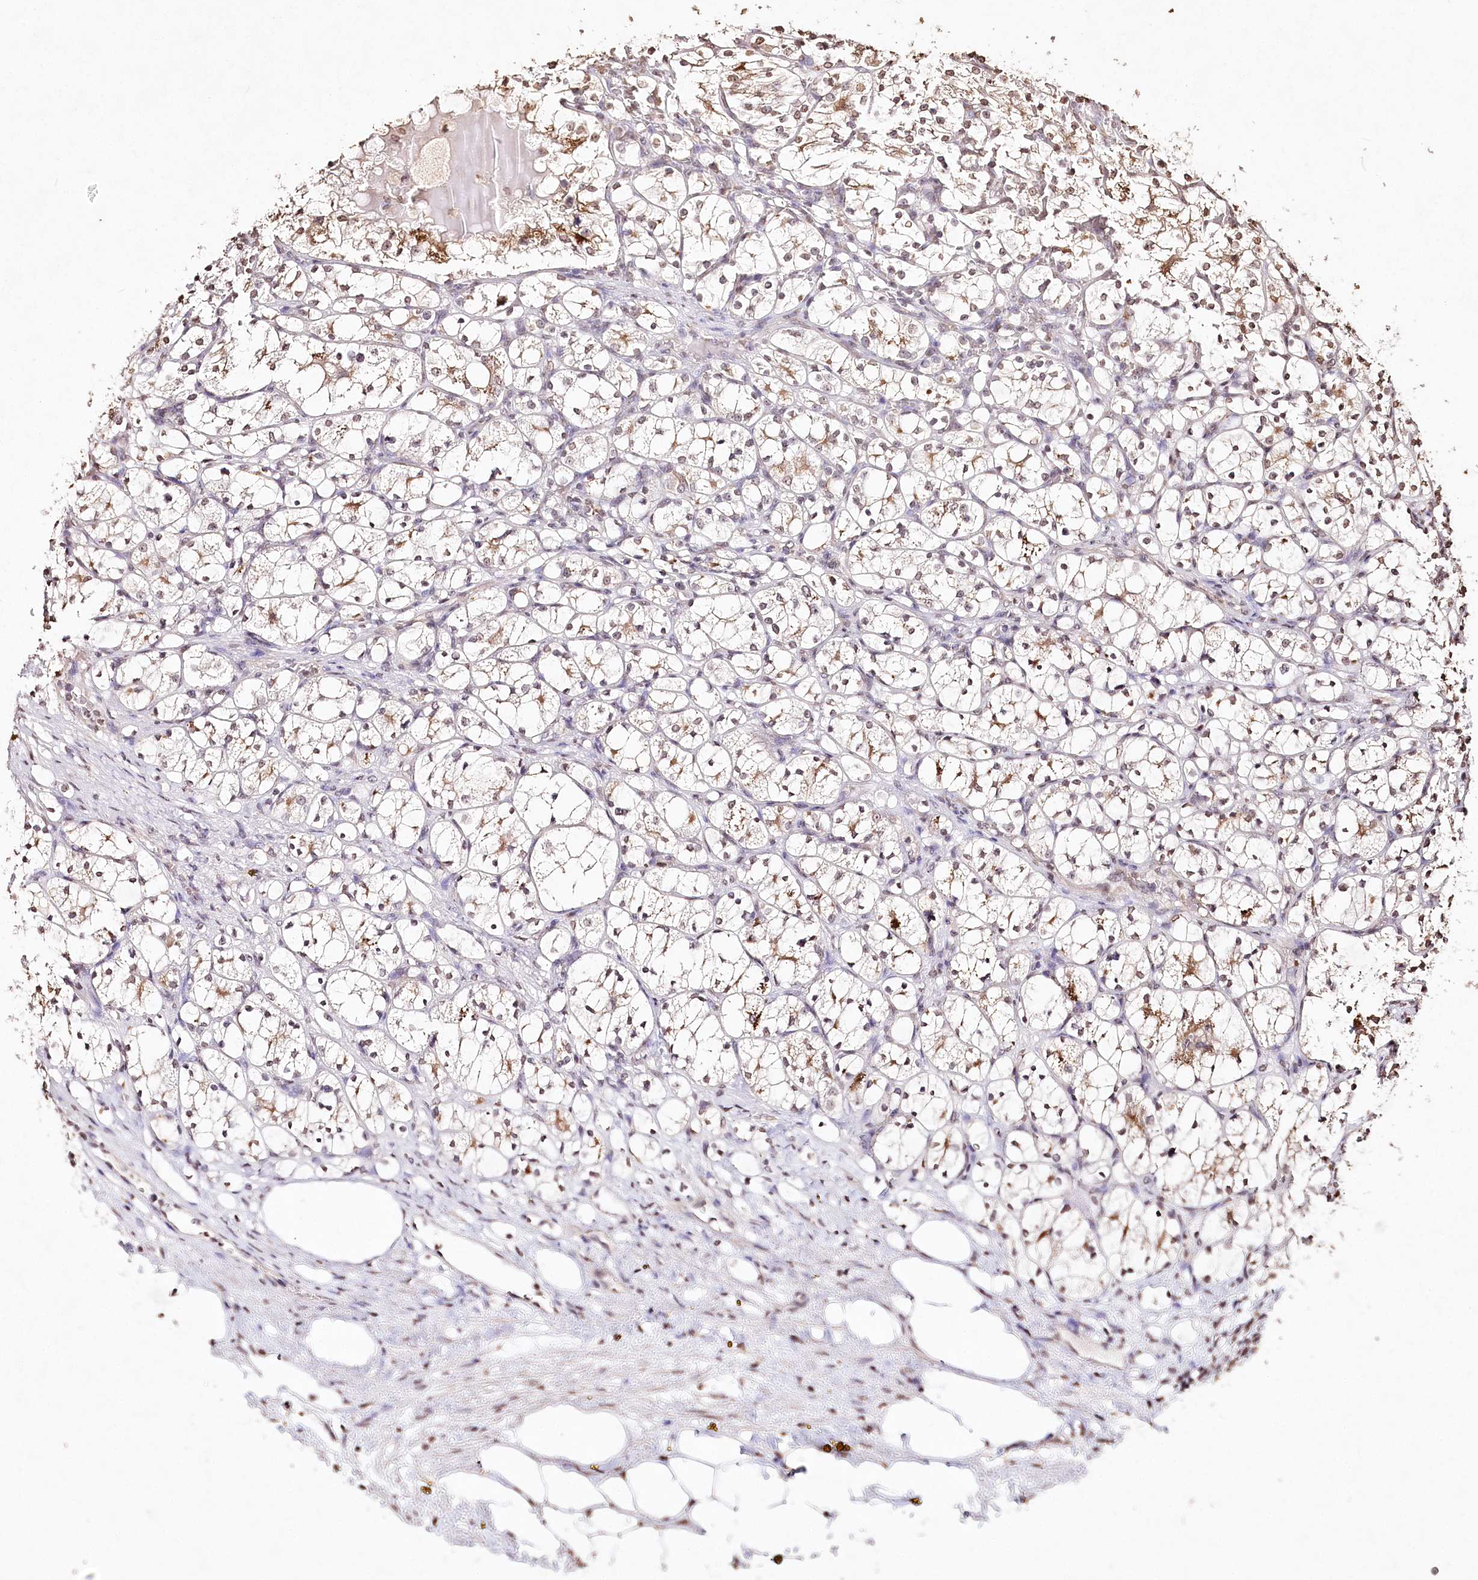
{"staining": {"intensity": "weak", "quantity": "25%-75%", "location": "cytoplasmic/membranous"}, "tissue": "renal cancer", "cell_type": "Tumor cells", "image_type": "cancer", "snomed": [{"axis": "morphology", "description": "Adenocarcinoma, NOS"}, {"axis": "topography", "description": "Kidney"}], "caption": "Renal cancer (adenocarcinoma) was stained to show a protein in brown. There is low levels of weak cytoplasmic/membranous staining in approximately 25%-75% of tumor cells. The staining is performed using DAB (3,3'-diaminobenzidine) brown chromogen to label protein expression. The nuclei are counter-stained blue using hematoxylin.", "gene": "DMXL1", "patient": {"sex": "female", "age": 69}}